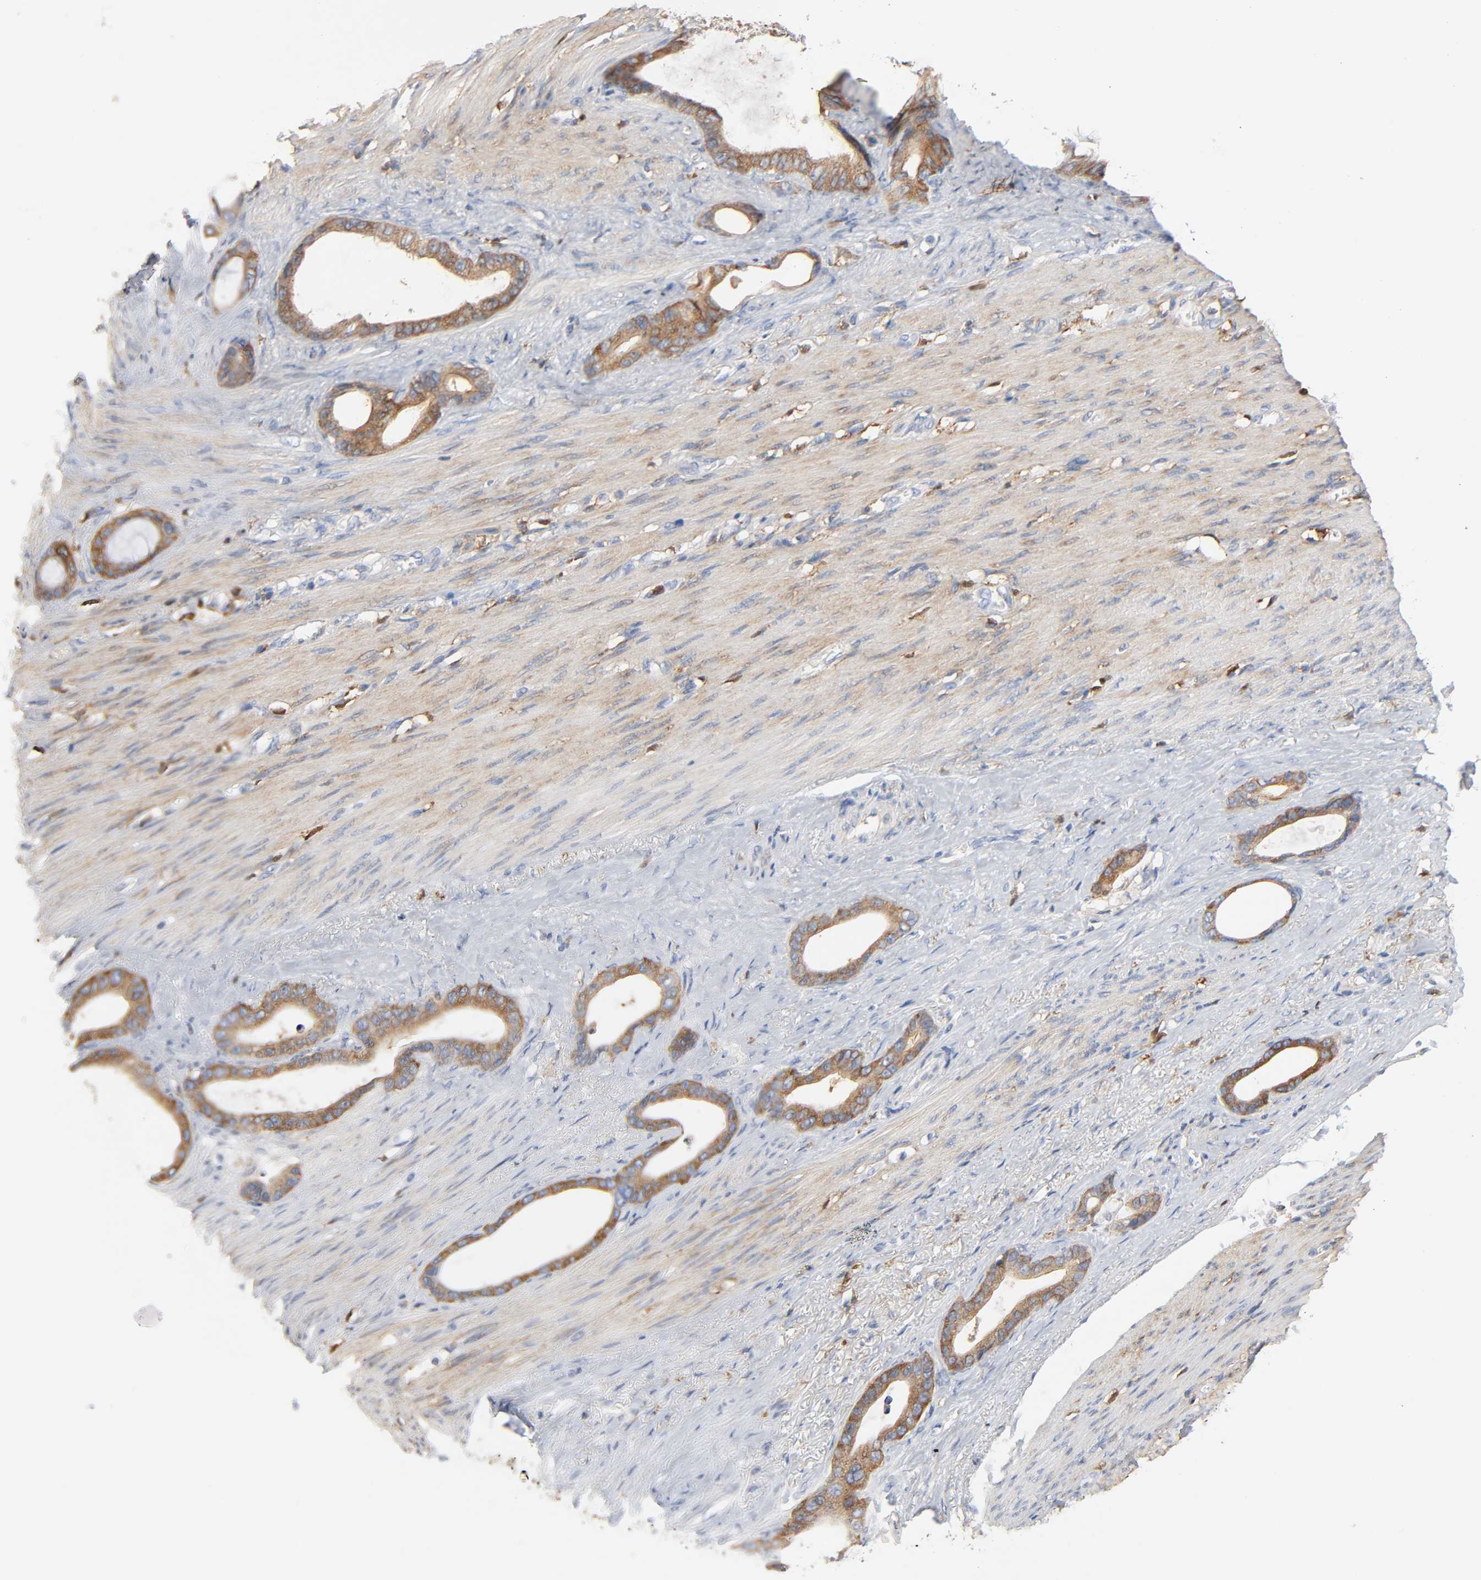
{"staining": {"intensity": "strong", "quantity": ">75%", "location": "cytoplasmic/membranous"}, "tissue": "stomach cancer", "cell_type": "Tumor cells", "image_type": "cancer", "snomed": [{"axis": "morphology", "description": "Adenocarcinoma, NOS"}, {"axis": "topography", "description": "Stomach"}], "caption": "Brown immunohistochemical staining in adenocarcinoma (stomach) shows strong cytoplasmic/membranous expression in about >75% of tumor cells. (Stains: DAB in brown, nuclei in blue, Microscopy: brightfield microscopy at high magnification).", "gene": "BIN1", "patient": {"sex": "female", "age": 75}}